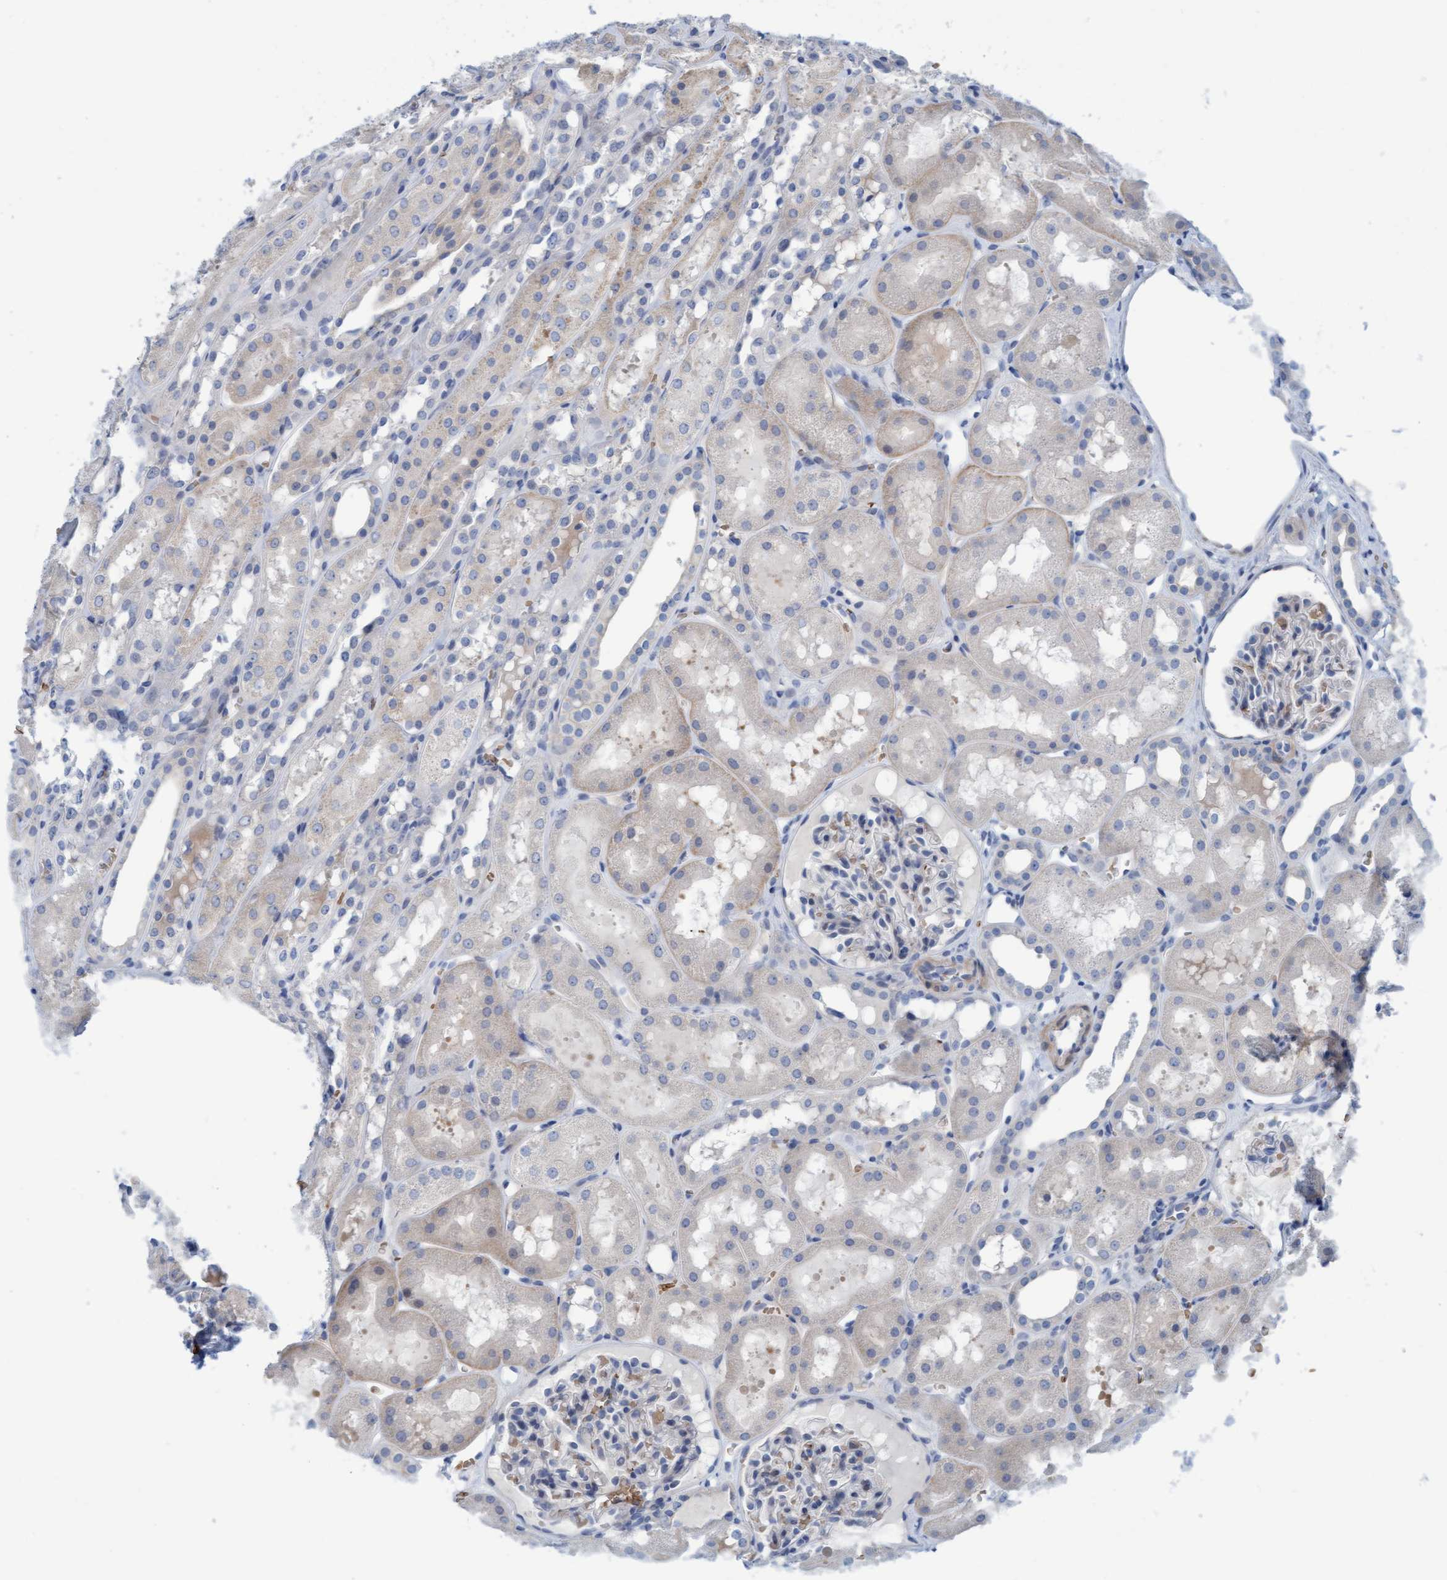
{"staining": {"intensity": "weak", "quantity": "<25%", "location": "cytoplasmic/membranous"}, "tissue": "kidney", "cell_type": "Cells in glomeruli", "image_type": "normal", "snomed": [{"axis": "morphology", "description": "Normal tissue, NOS"}, {"axis": "topography", "description": "Kidney"}, {"axis": "topography", "description": "Urinary bladder"}], "caption": "This is a histopathology image of immunohistochemistry staining of unremarkable kidney, which shows no positivity in cells in glomeruli.", "gene": "P2RX5", "patient": {"sex": "male", "age": 16}}